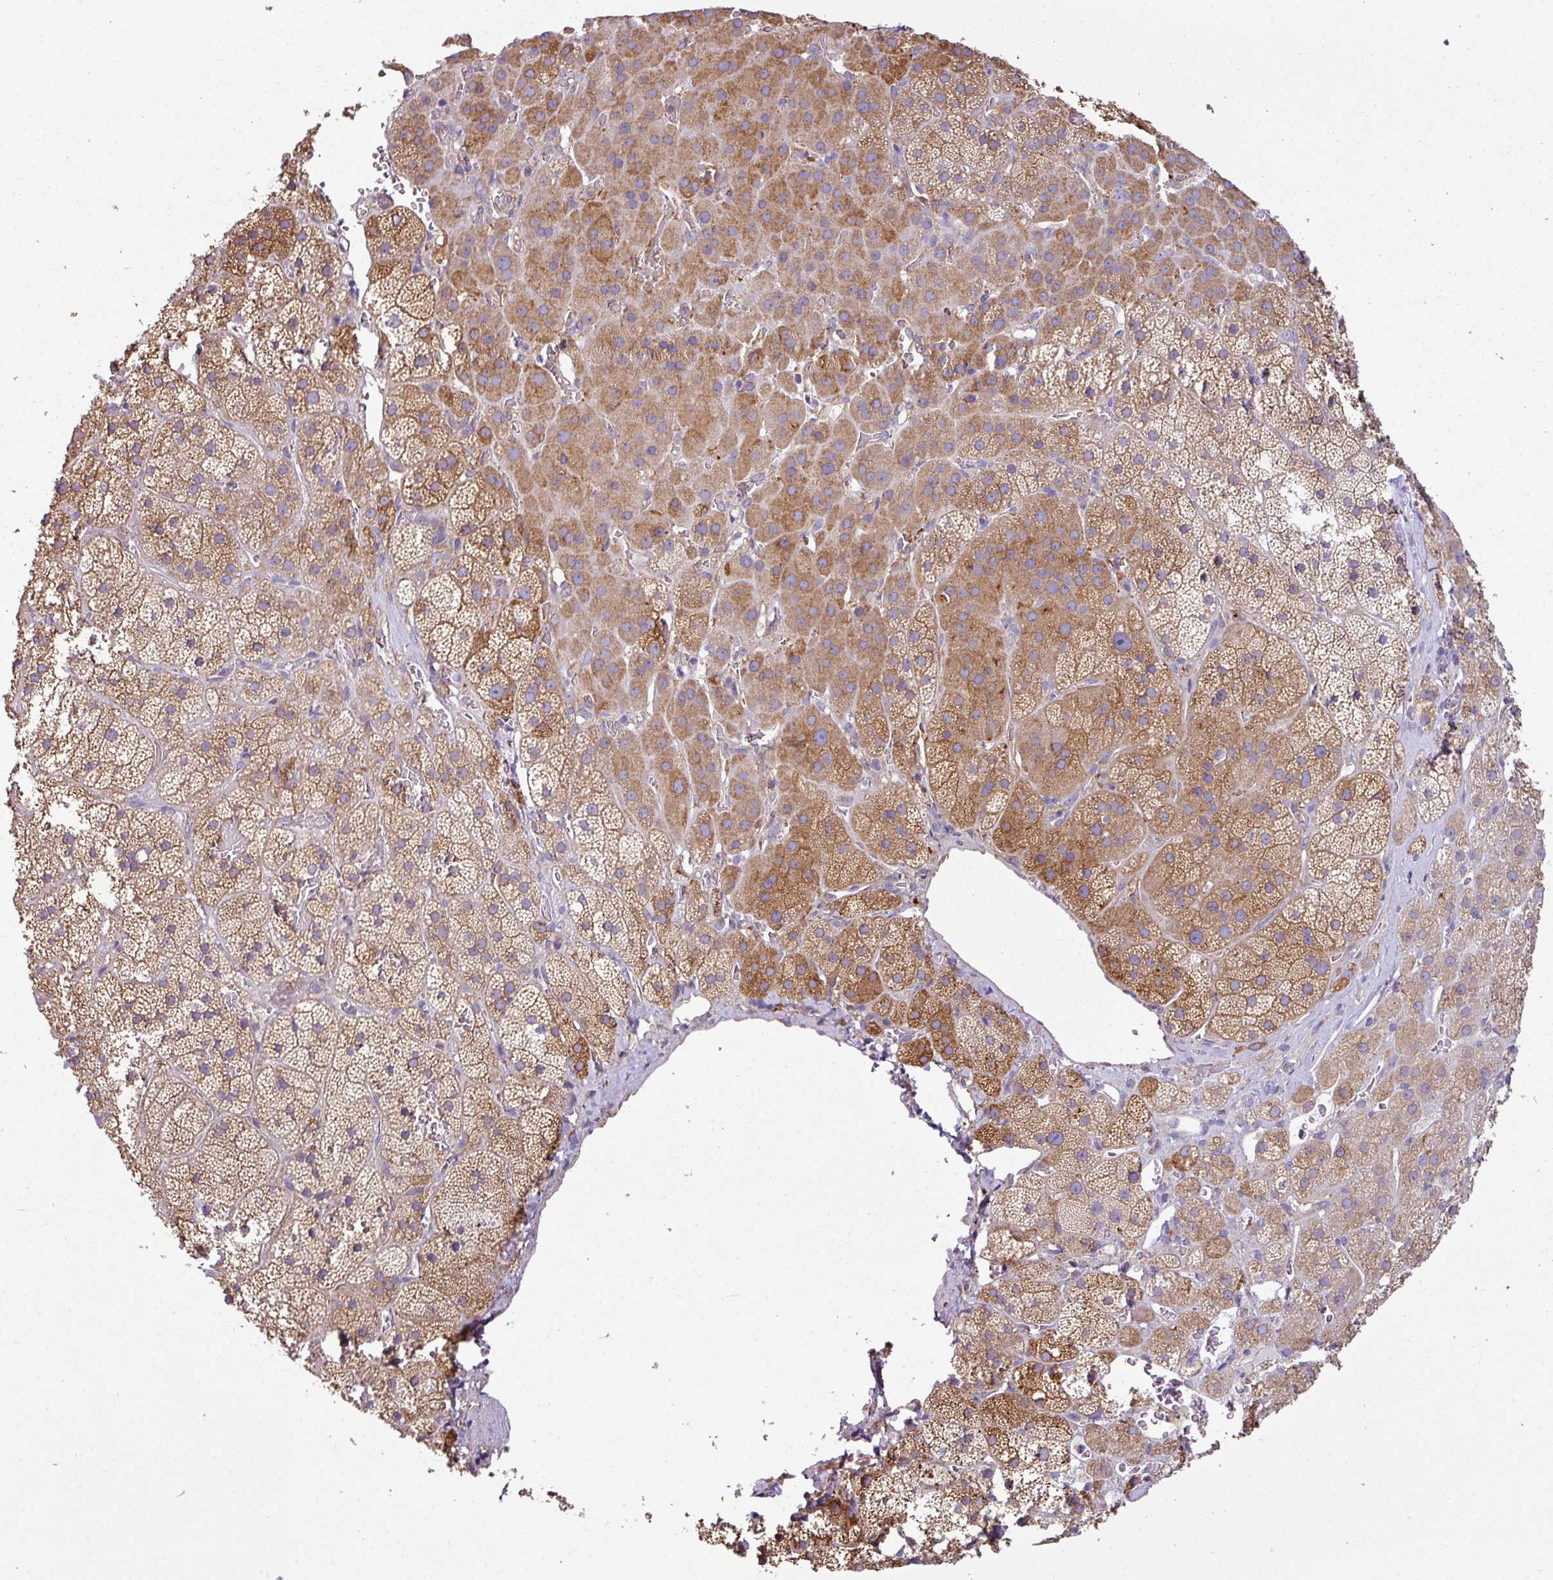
{"staining": {"intensity": "moderate", "quantity": "25%-75%", "location": "cytoplasmic/membranous"}, "tissue": "adrenal gland", "cell_type": "Glandular cells", "image_type": "normal", "snomed": [{"axis": "morphology", "description": "Normal tissue, NOS"}, {"axis": "topography", "description": "Adrenal gland"}], "caption": "Immunohistochemical staining of benign adrenal gland shows medium levels of moderate cytoplasmic/membranous positivity in about 25%-75% of glandular cells. The protein of interest is shown in brown color, while the nuclei are stained blue.", "gene": "XNDC1N", "patient": {"sex": "male", "age": 57}}